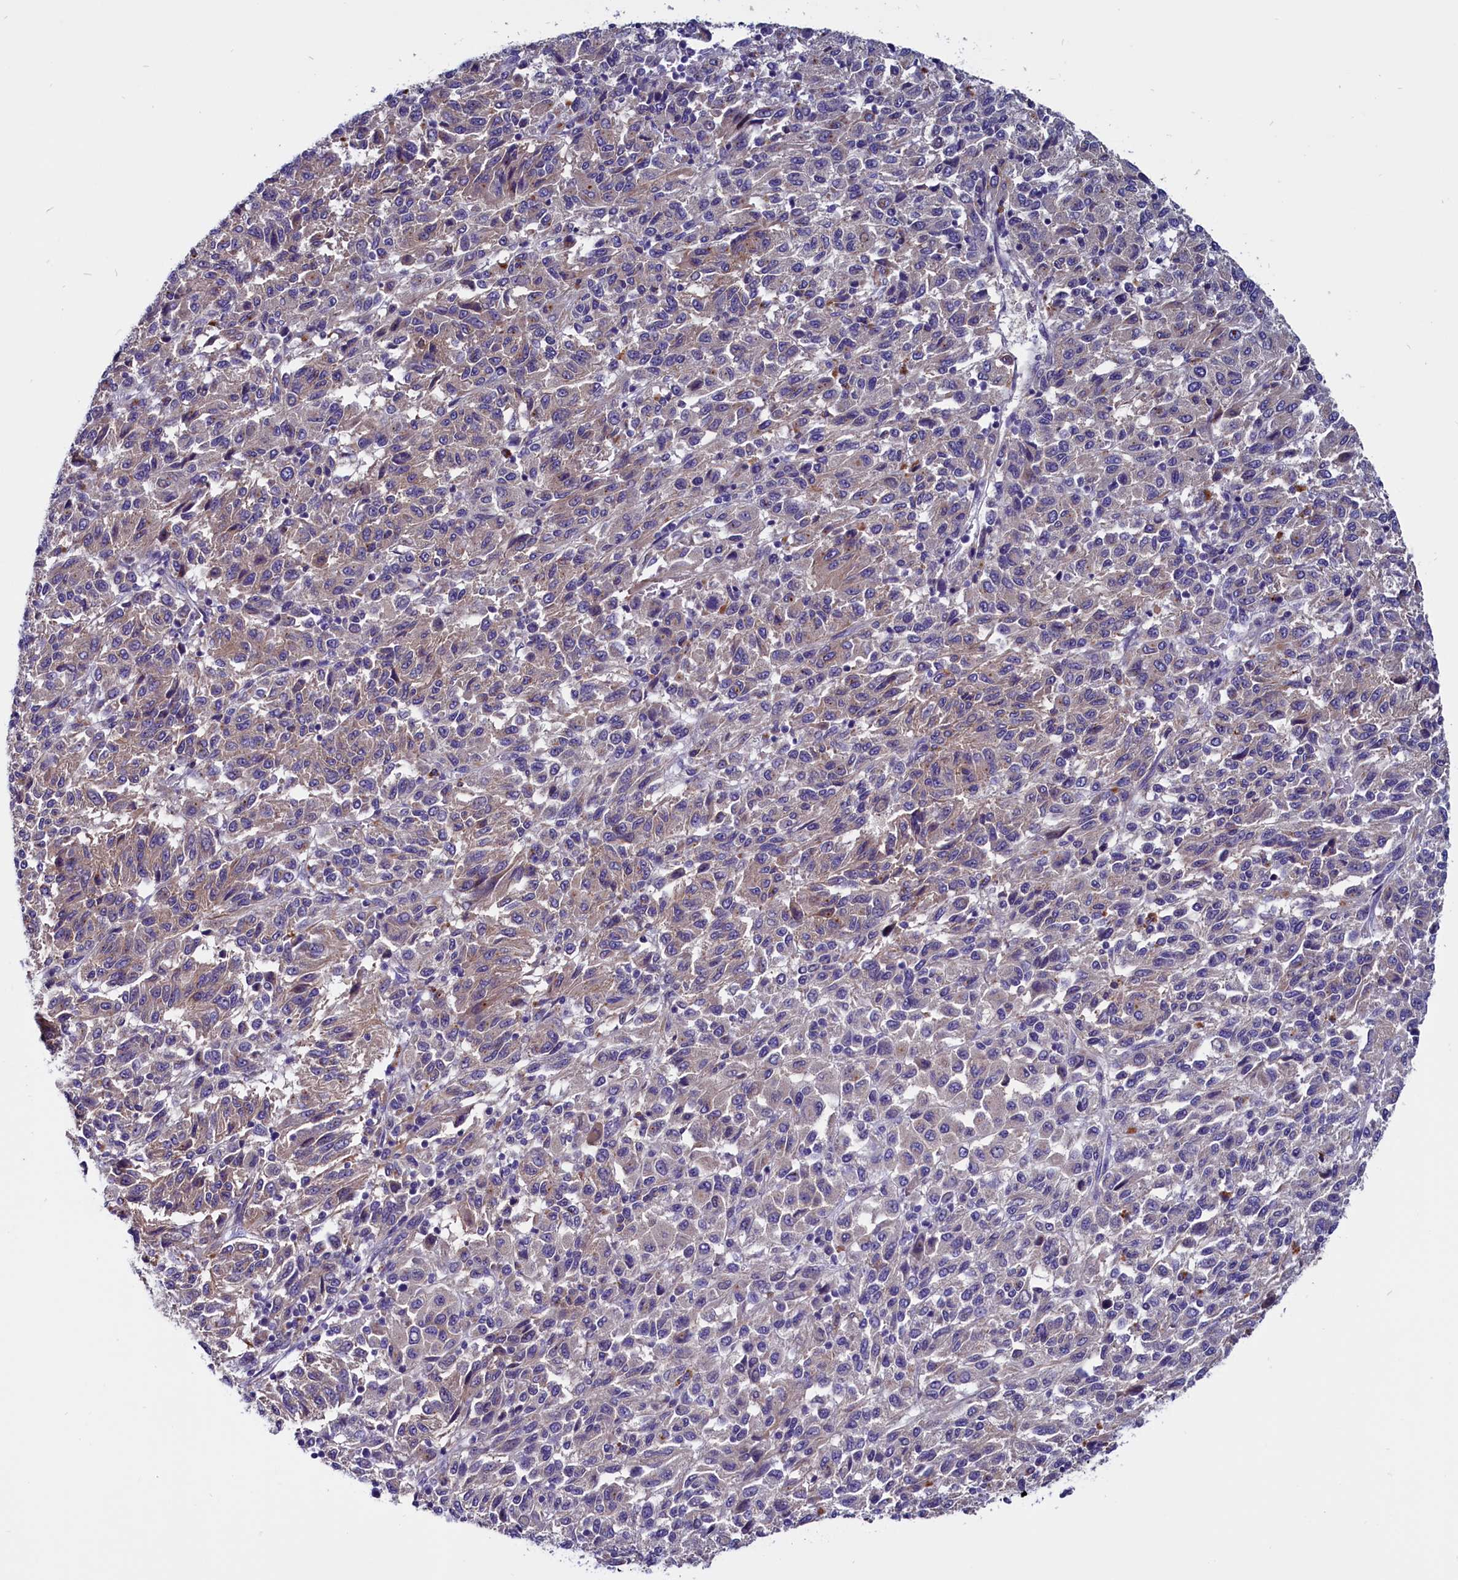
{"staining": {"intensity": "weak", "quantity": "25%-75%", "location": "cytoplasmic/membranous"}, "tissue": "melanoma", "cell_type": "Tumor cells", "image_type": "cancer", "snomed": [{"axis": "morphology", "description": "Malignant melanoma, Metastatic site"}, {"axis": "topography", "description": "Lung"}], "caption": "Weak cytoplasmic/membranous staining for a protein is identified in about 25%-75% of tumor cells of melanoma using IHC.", "gene": "CCBE1", "patient": {"sex": "male", "age": 64}}